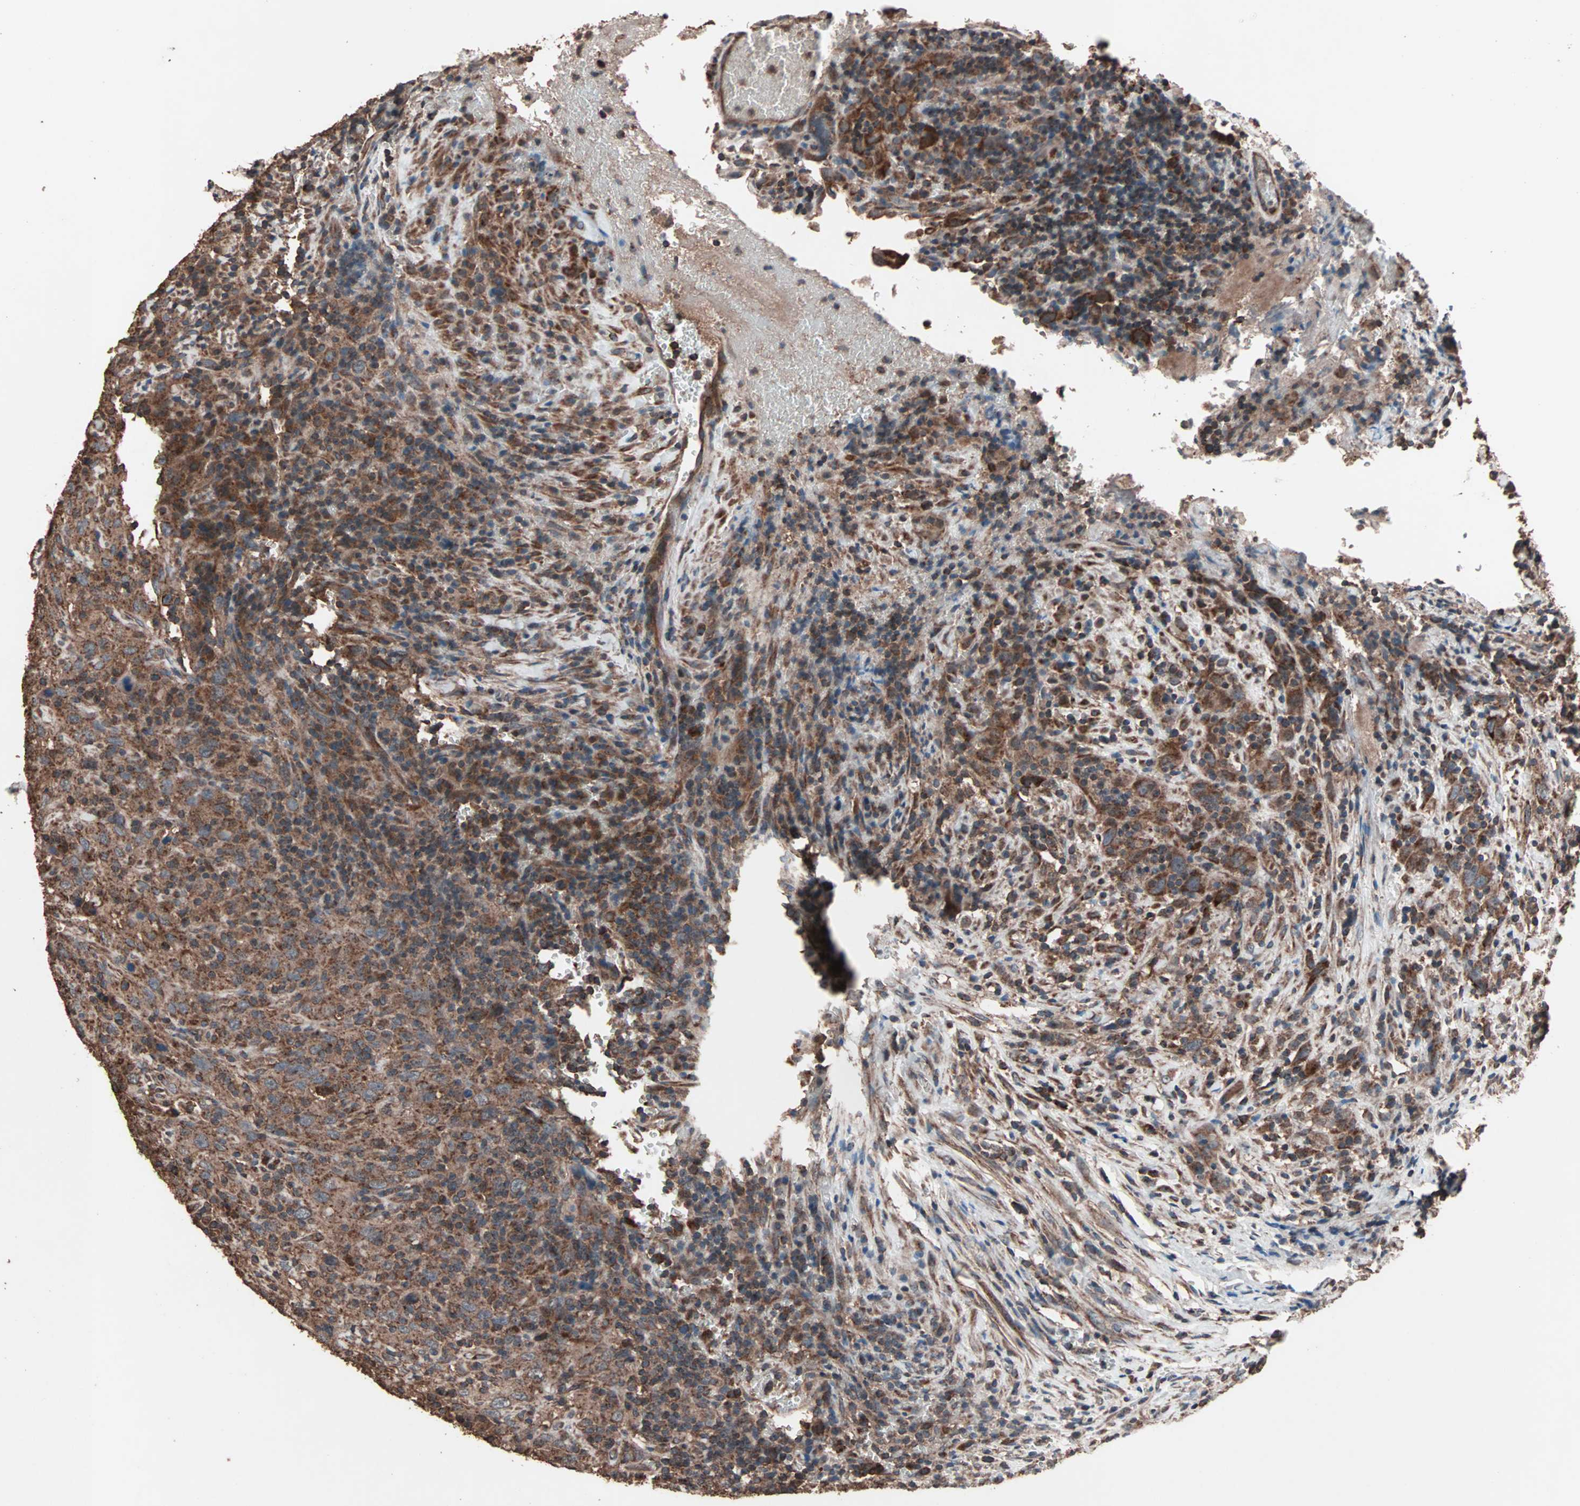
{"staining": {"intensity": "strong", "quantity": ">75%", "location": "cytoplasmic/membranous"}, "tissue": "urothelial cancer", "cell_type": "Tumor cells", "image_type": "cancer", "snomed": [{"axis": "morphology", "description": "Urothelial carcinoma, High grade"}, {"axis": "topography", "description": "Urinary bladder"}], "caption": "A high-resolution photomicrograph shows immunohistochemistry (IHC) staining of urothelial carcinoma (high-grade), which exhibits strong cytoplasmic/membranous expression in about >75% of tumor cells. (DAB = brown stain, brightfield microscopy at high magnification).", "gene": "MRPL2", "patient": {"sex": "male", "age": 61}}